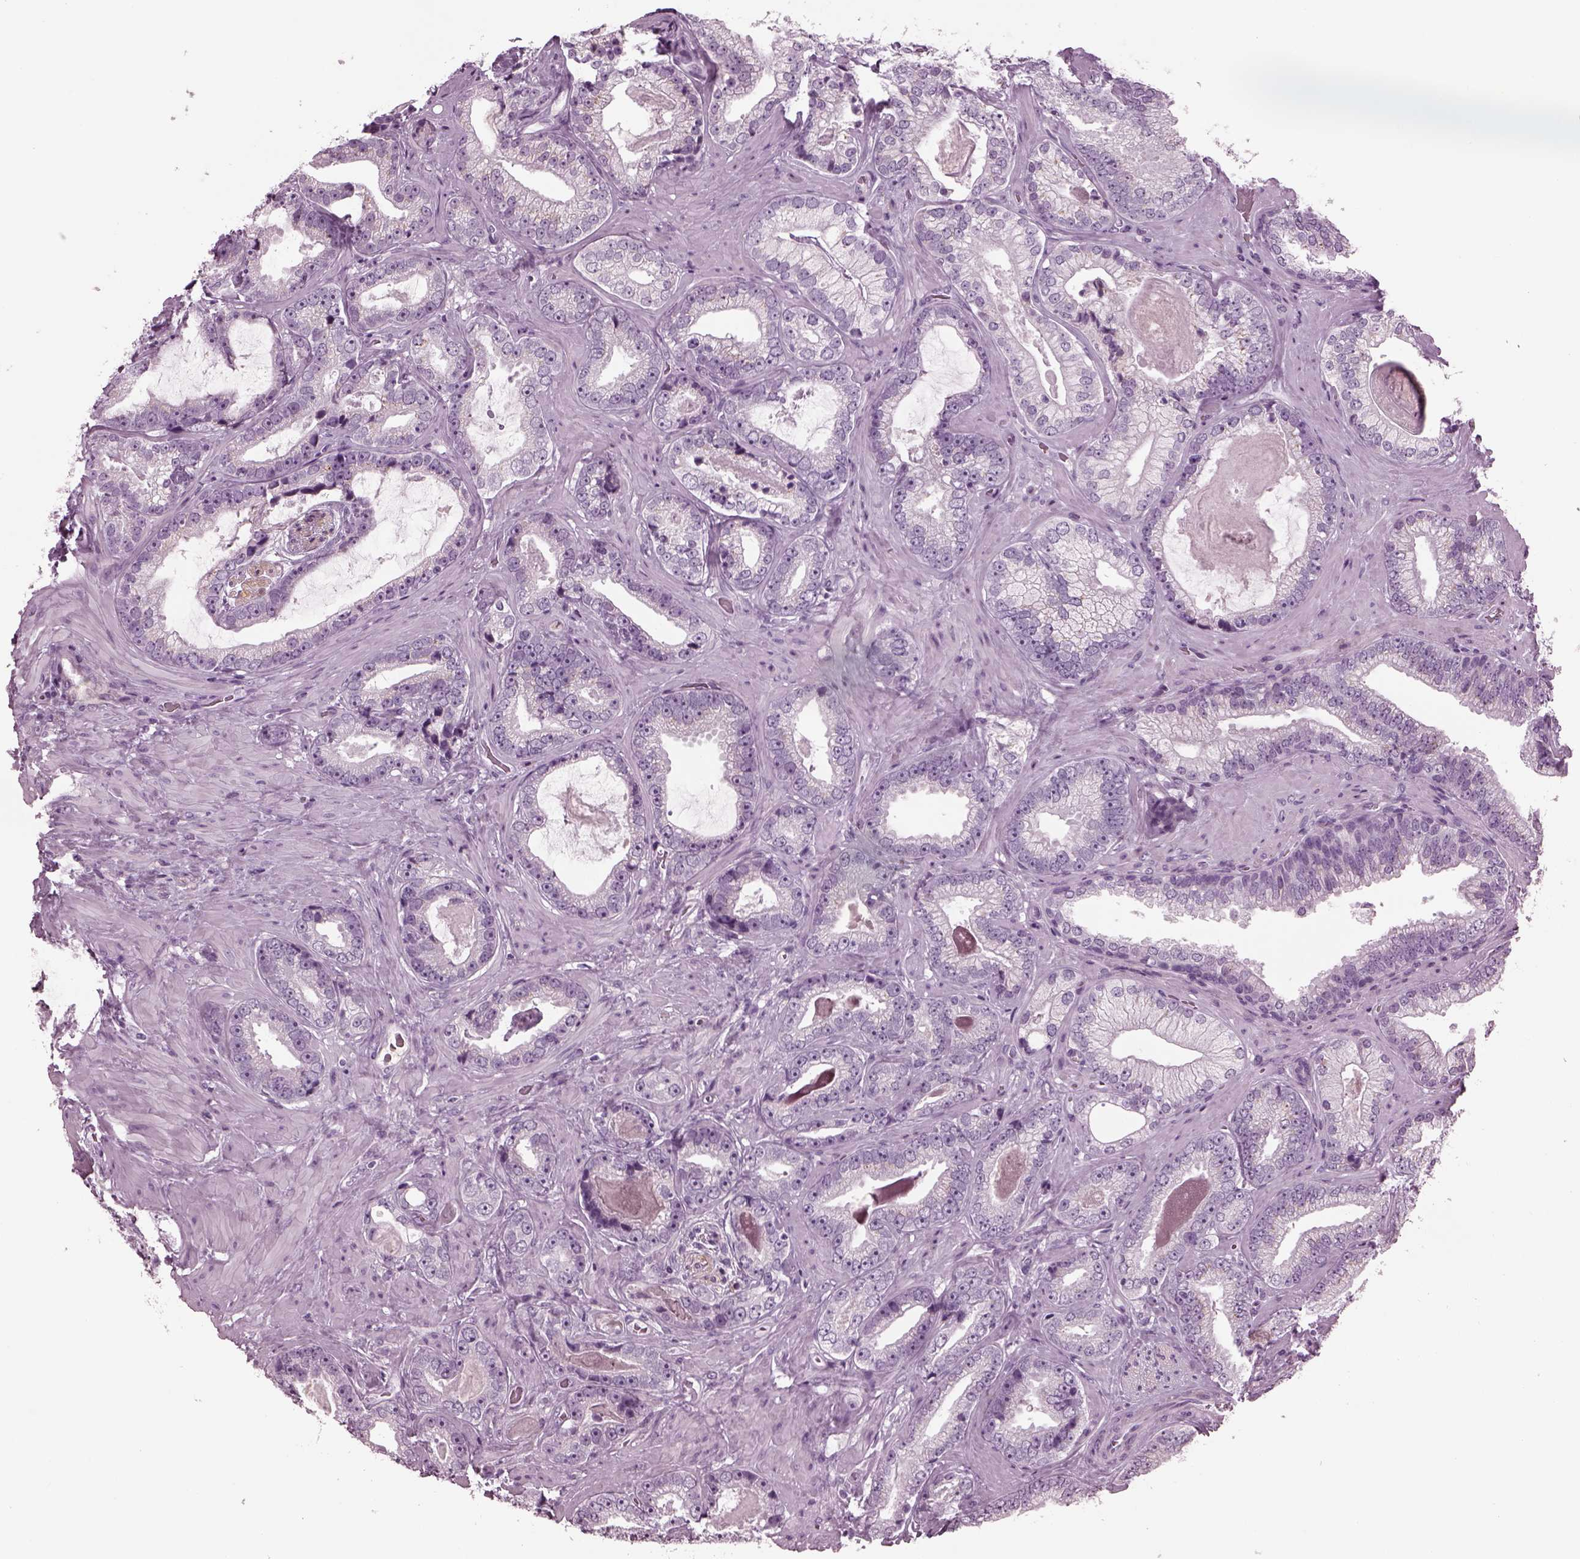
{"staining": {"intensity": "negative", "quantity": "none", "location": "none"}, "tissue": "prostate cancer", "cell_type": "Tumor cells", "image_type": "cancer", "snomed": [{"axis": "morphology", "description": "Adenocarcinoma, Low grade"}, {"axis": "topography", "description": "Prostate"}], "caption": "Human prostate cancer (low-grade adenocarcinoma) stained for a protein using immunohistochemistry displays no staining in tumor cells.", "gene": "DPYSL5", "patient": {"sex": "male", "age": 61}}